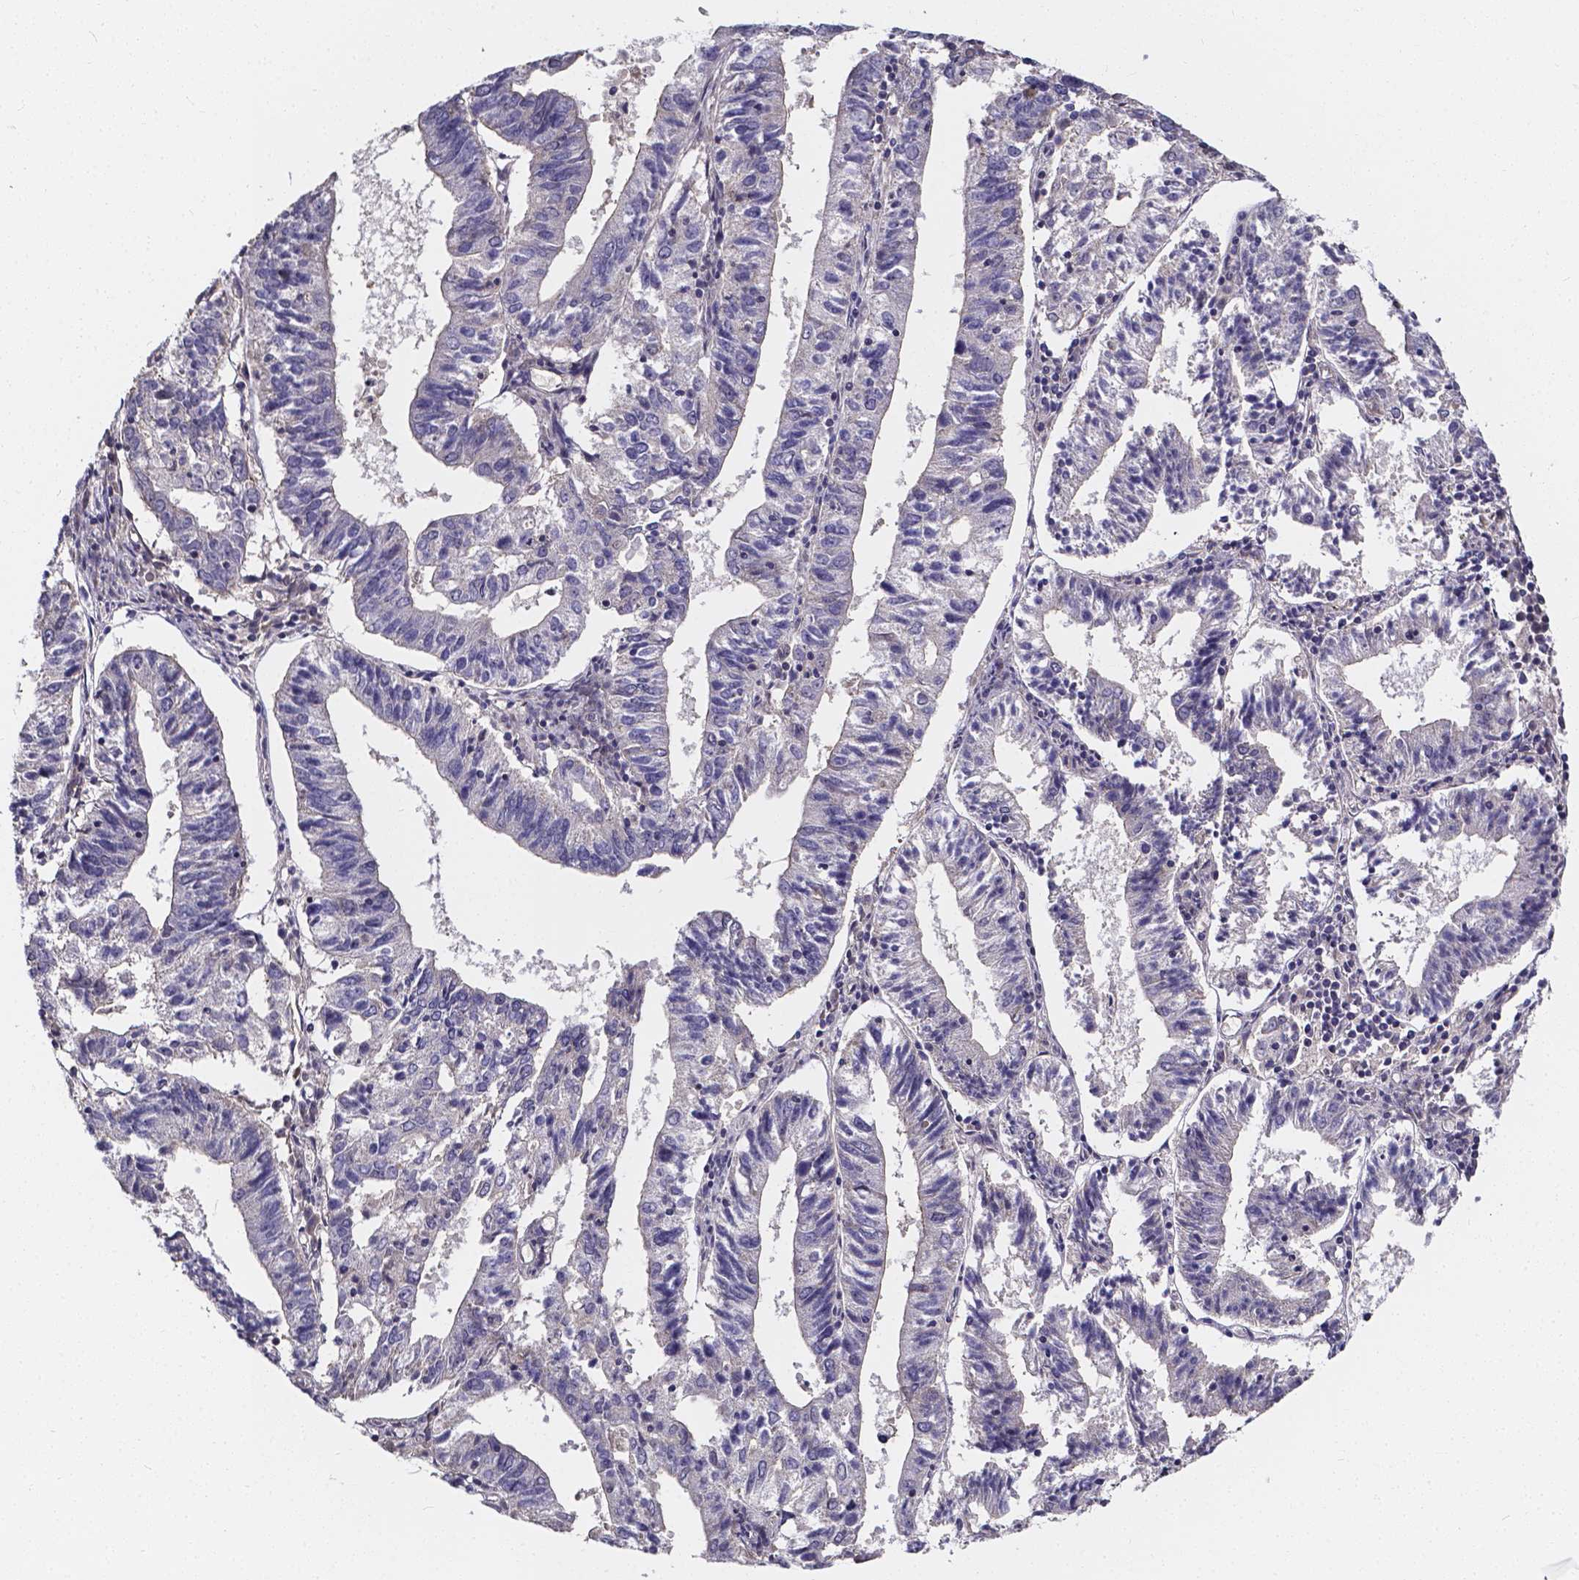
{"staining": {"intensity": "negative", "quantity": "none", "location": "none"}, "tissue": "endometrial cancer", "cell_type": "Tumor cells", "image_type": "cancer", "snomed": [{"axis": "morphology", "description": "Adenocarcinoma, NOS"}, {"axis": "topography", "description": "Endometrium"}], "caption": "IHC histopathology image of adenocarcinoma (endometrial) stained for a protein (brown), which shows no positivity in tumor cells.", "gene": "CACNG8", "patient": {"sex": "female", "age": 82}}